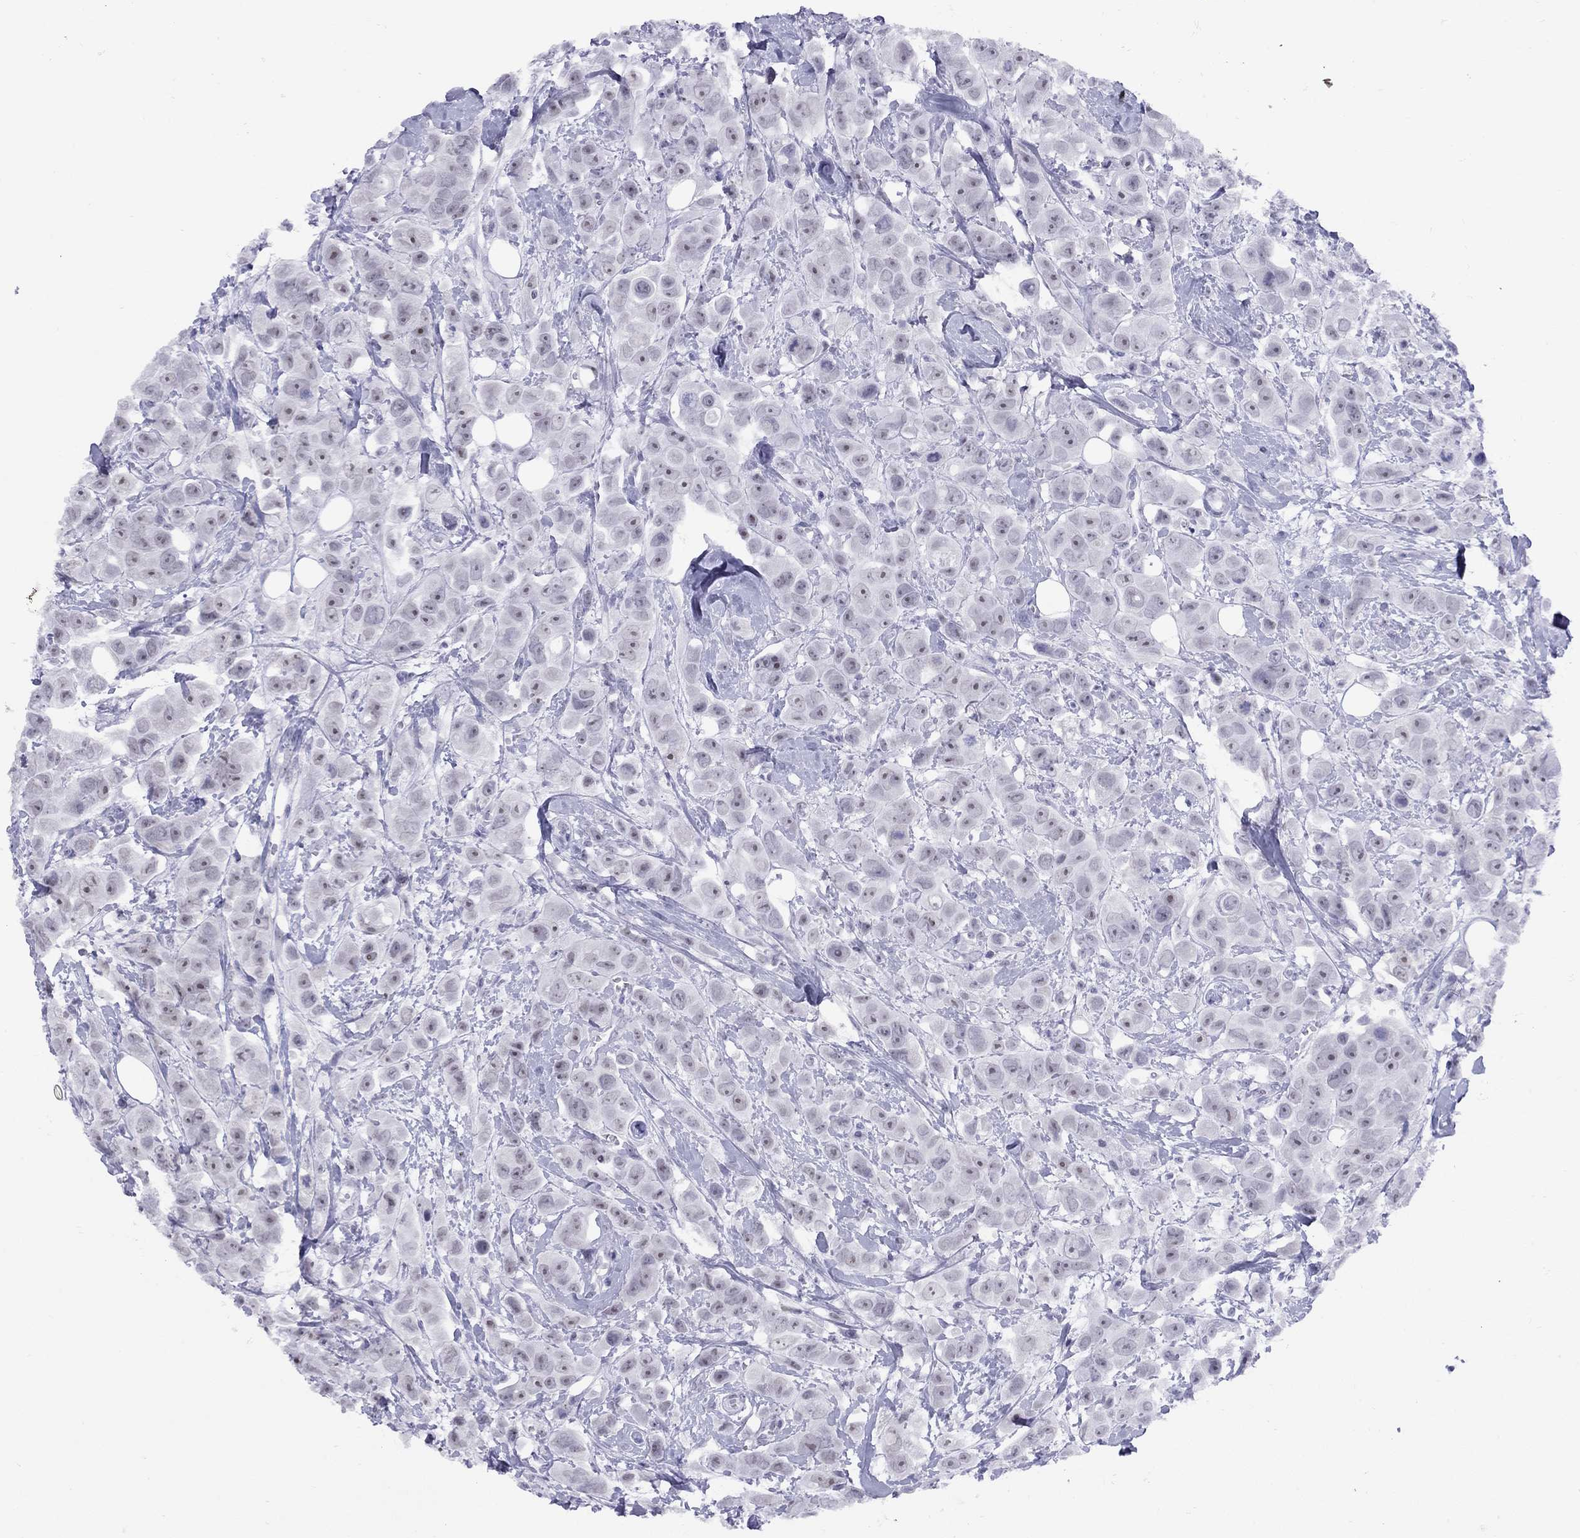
{"staining": {"intensity": "moderate", "quantity": "<25%", "location": "nuclear"}, "tissue": "breast cancer", "cell_type": "Tumor cells", "image_type": "cancer", "snomed": [{"axis": "morphology", "description": "Duct carcinoma"}, {"axis": "topography", "description": "Breast"}], "caption": "Immunohistochemistry (IHC) (DAB) staining of human breast cancer shows moderate nuclear protein staining in about <25% of tumor cells.", "gene": "LYAR", "patient": {"sex": "female", "age": 35}}